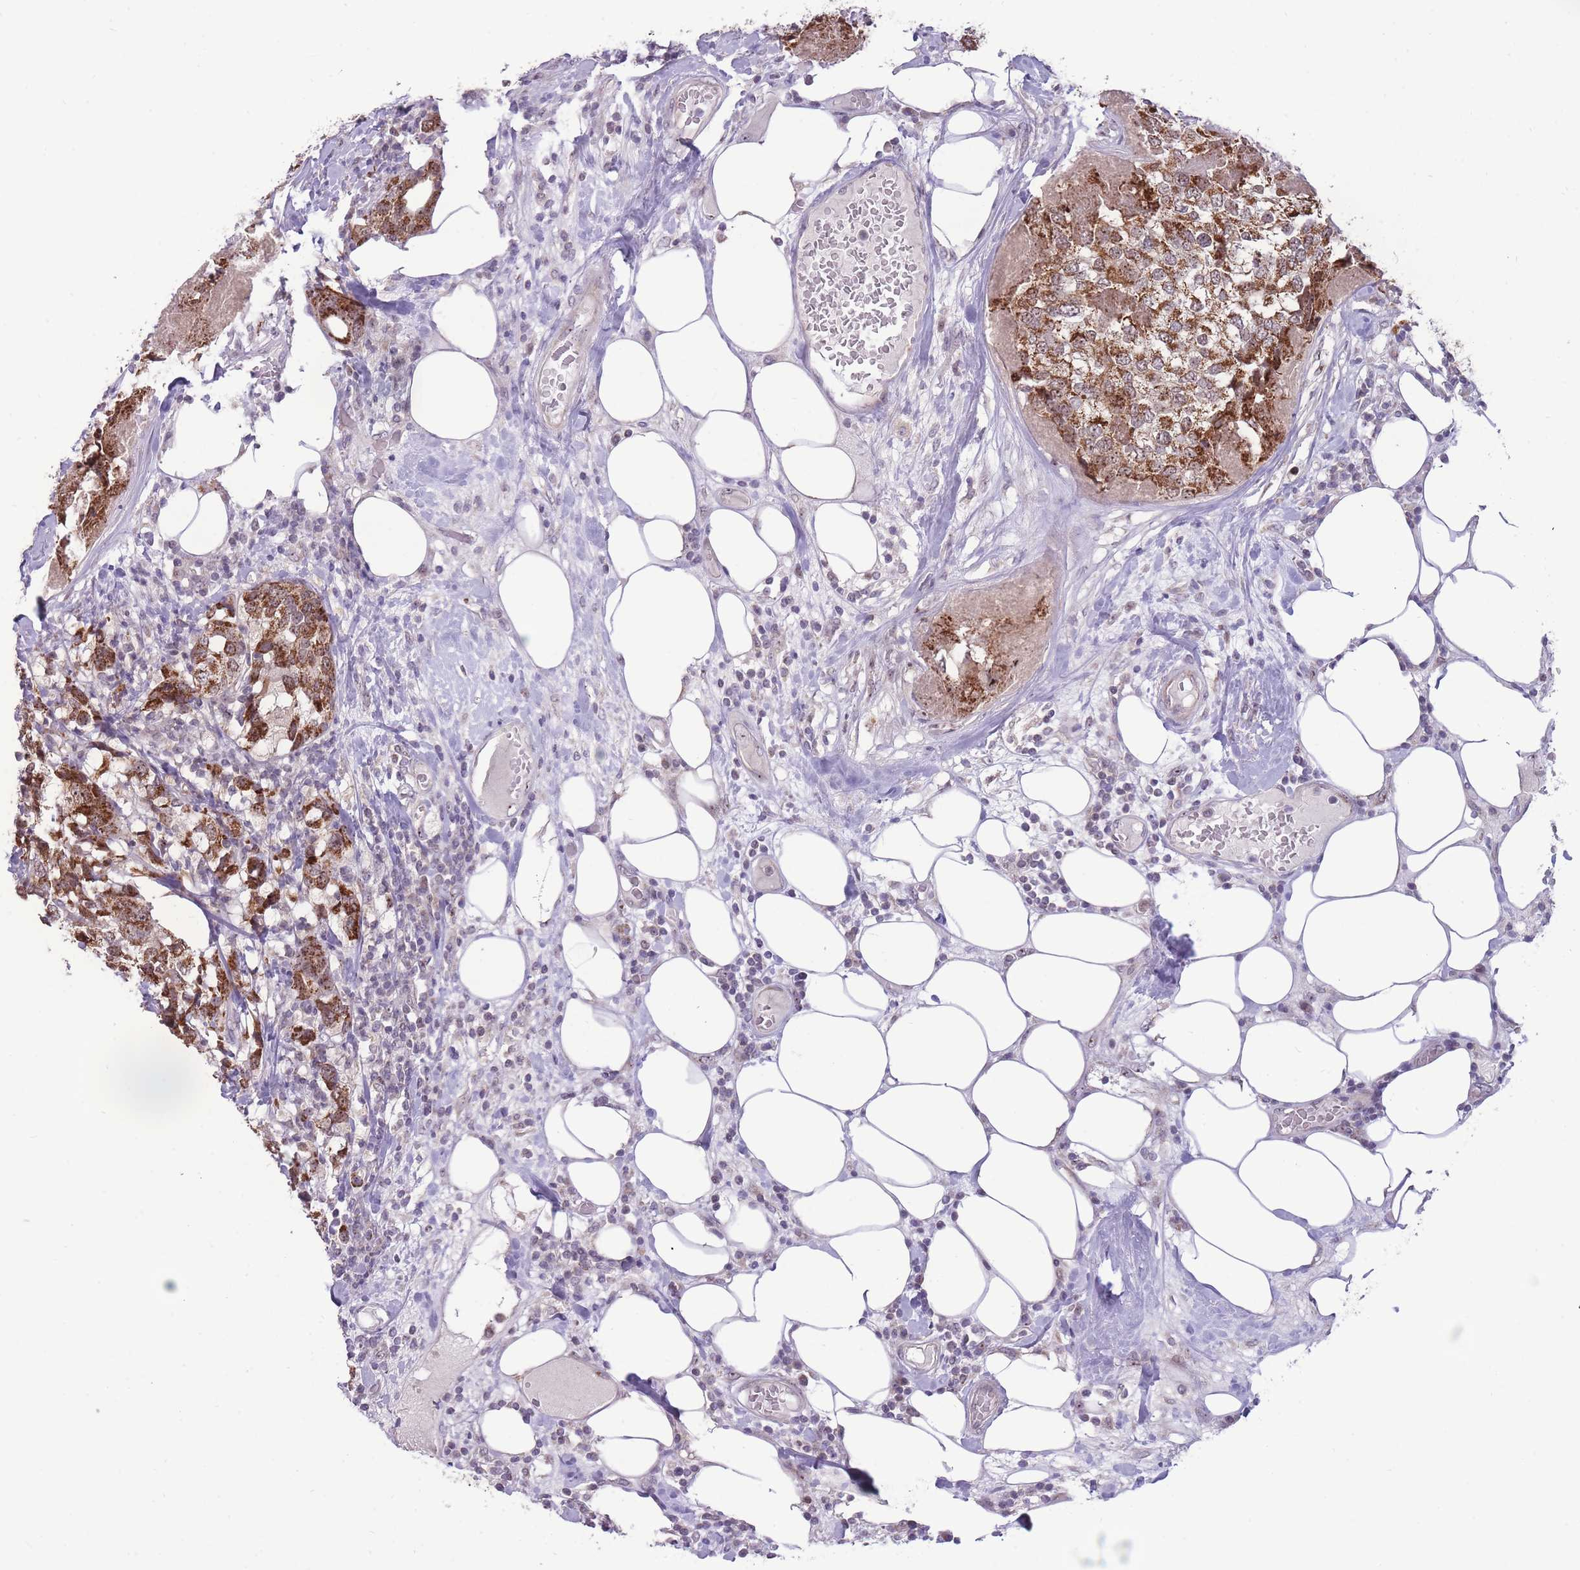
{"staining": {"intensity": "strong", "quantity": ">75%", "location": "cytoplasmic/membranous"}, "tissue": "breast cancer", "cell_type": "Tumor cells", "image_type": "cancer", "snomed": [{"axis": "morphology", "description": "Lobular carcinoma"}, {"axis": "topography", "description": "Breast"}], "caption": "IHC of human lobular carcinoma (breast) demonstrates high levels of strong cytoplasmic/membranous staining in approximately >75% of tumor cells.", "gene": "MCIDAS", "patient": {"sex": "female", "age": 59}}